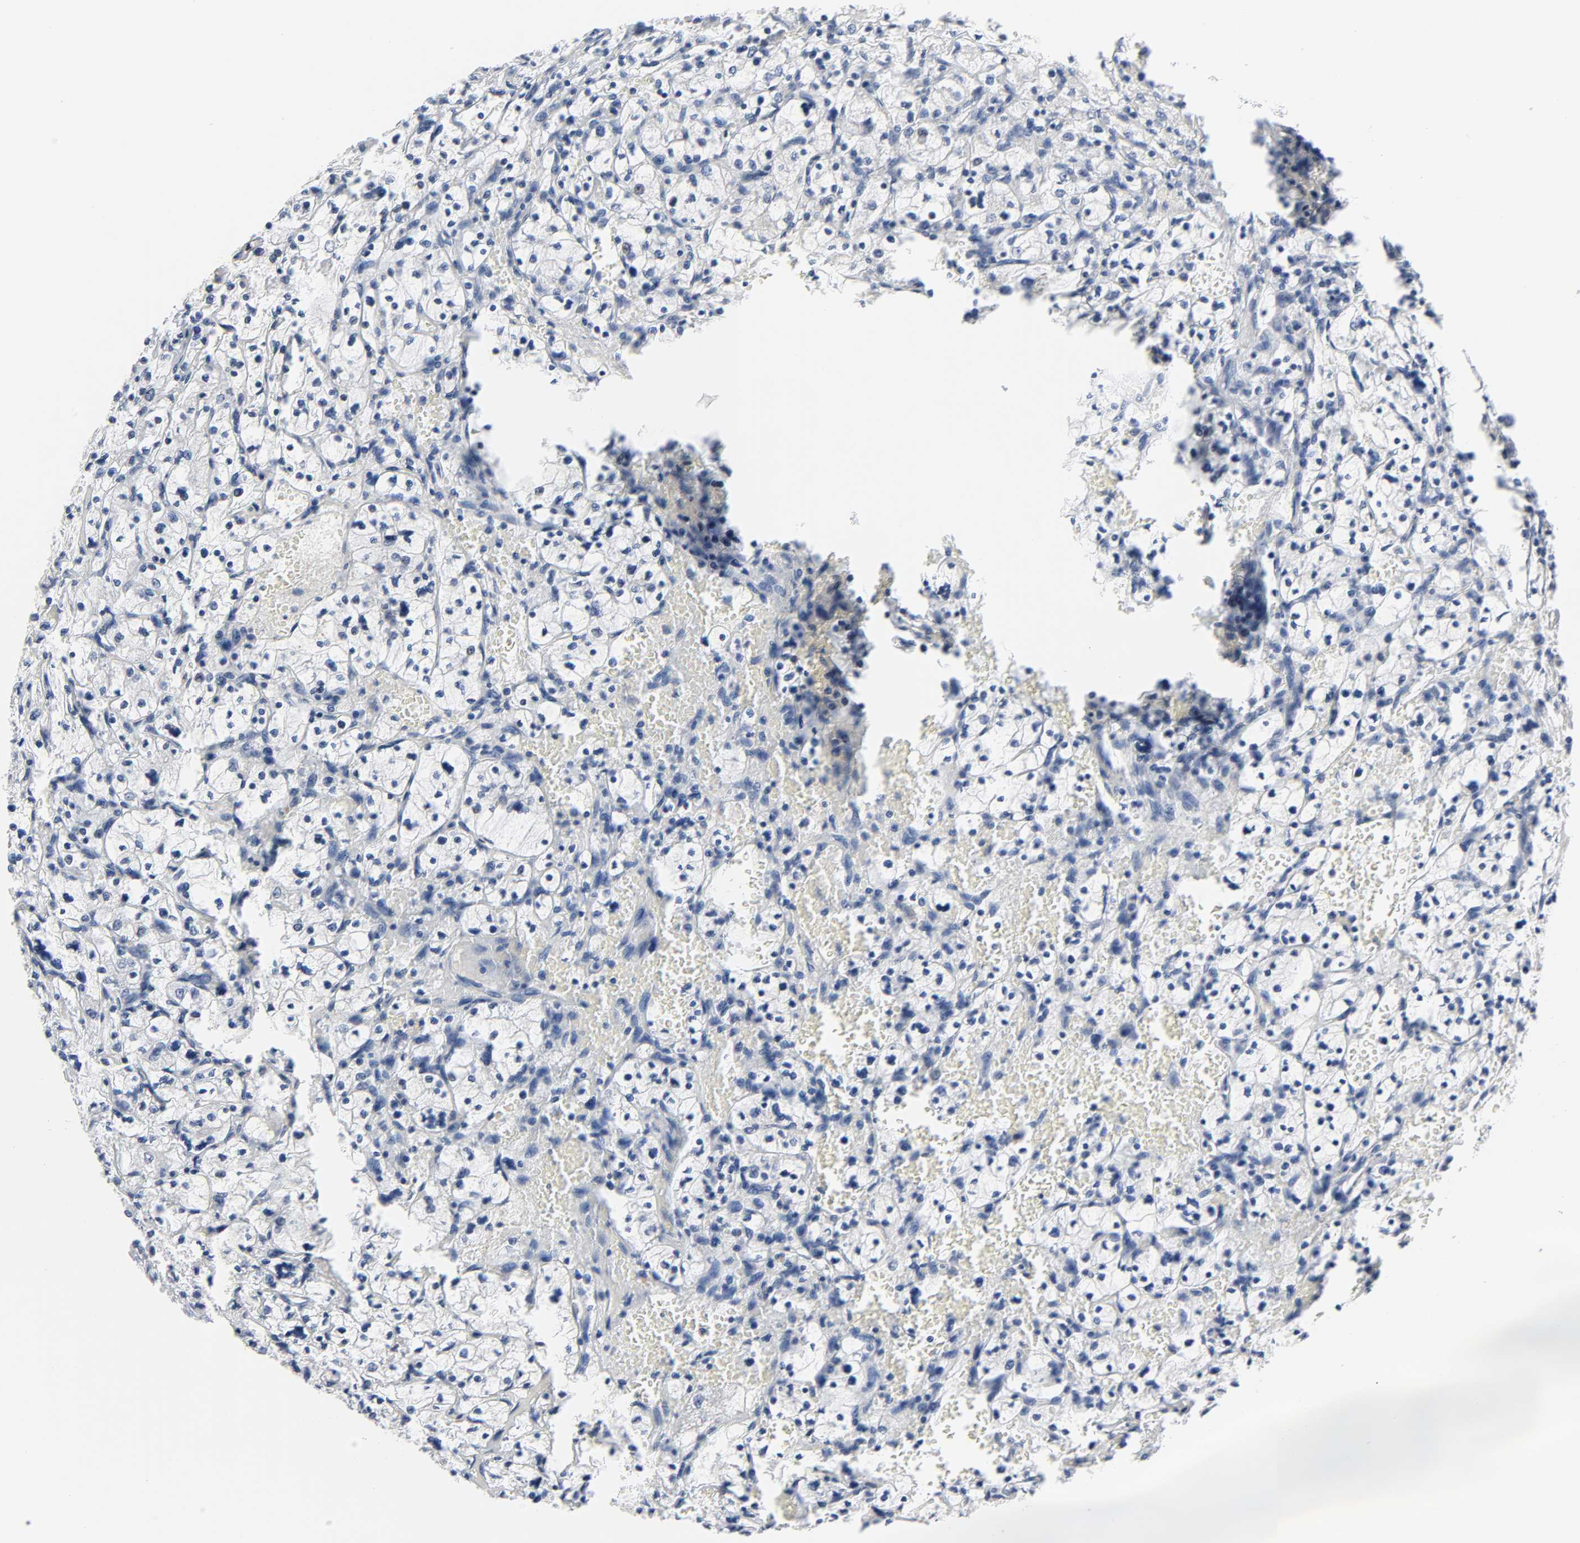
{"staining": {"intensity": "negative", "quantity": "none", "location": "none"}, "tissue": "renal cancer", "cell_type": "Tumor cells", "image_type": "cancer", "snomed": [{"axis": "morphology", "description": "Adenocarcinoma, NOS"}, {"axis": "topography", "description": "Kidney"}], "caption": "A histopathology image of renal adenocarcinoma stained for a protein reveals no brown staining in tumor cells.", "gene": "WEE1", "patient": {"sex": "female", "age": 83}}